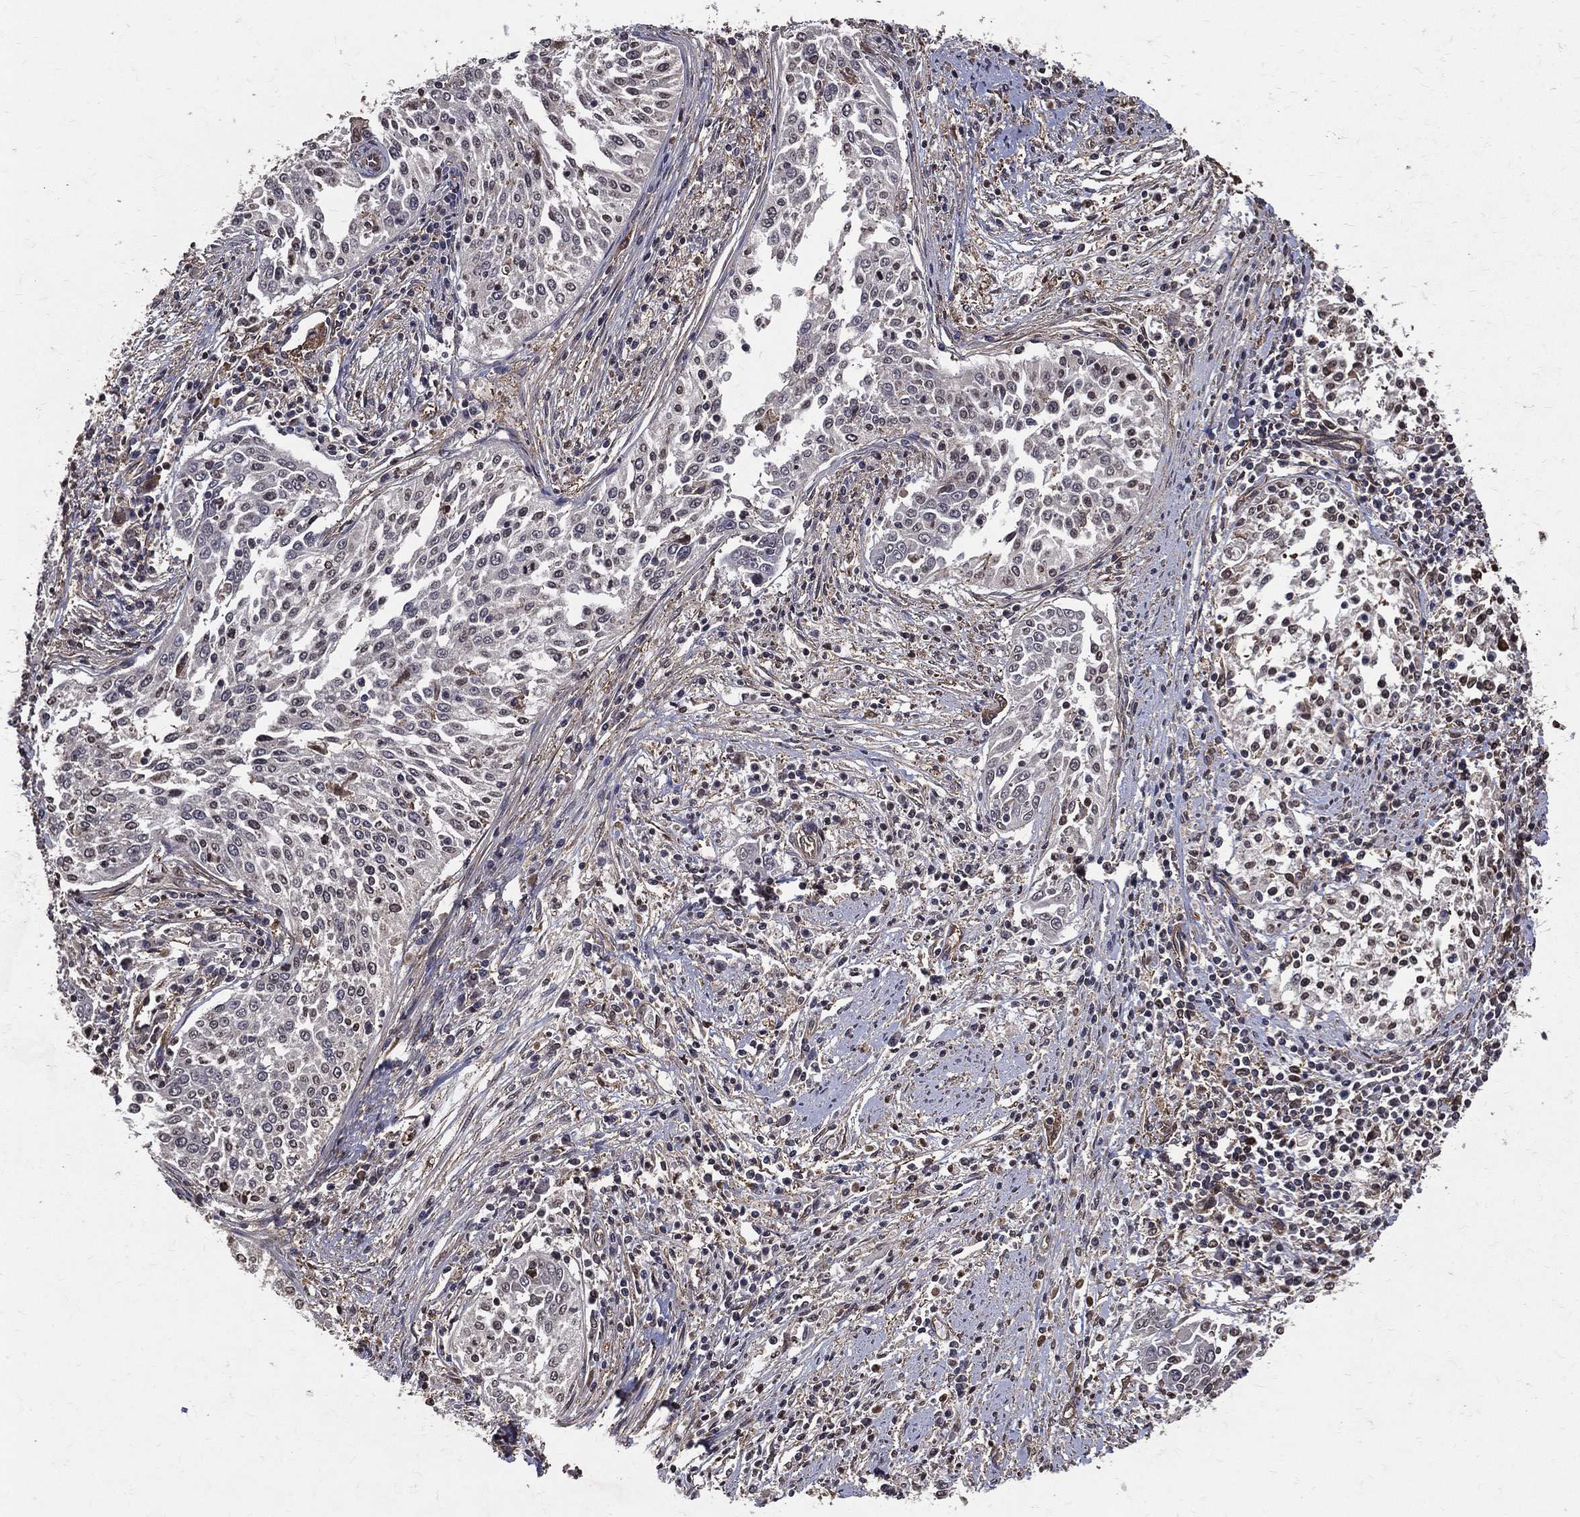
{"staining": {"intensity": "negative", "quantity": "none", "location": "none"}, "tissue": "cervical cancer", "cell_type": "Tumor cells", "image_type": "cancer", "snomed": [{"axis": "morphology", "description": "Squamous cell carcinoma, NOS"}, {"axis": "topography", "description": "Cervix"}], "caption": "An image of cervical squamous cell carcinoma stained for a protein displays no brown staining in tumor cells.", "gene": "DPYSL2", "patient": {"sex": "female", "age": 41}}